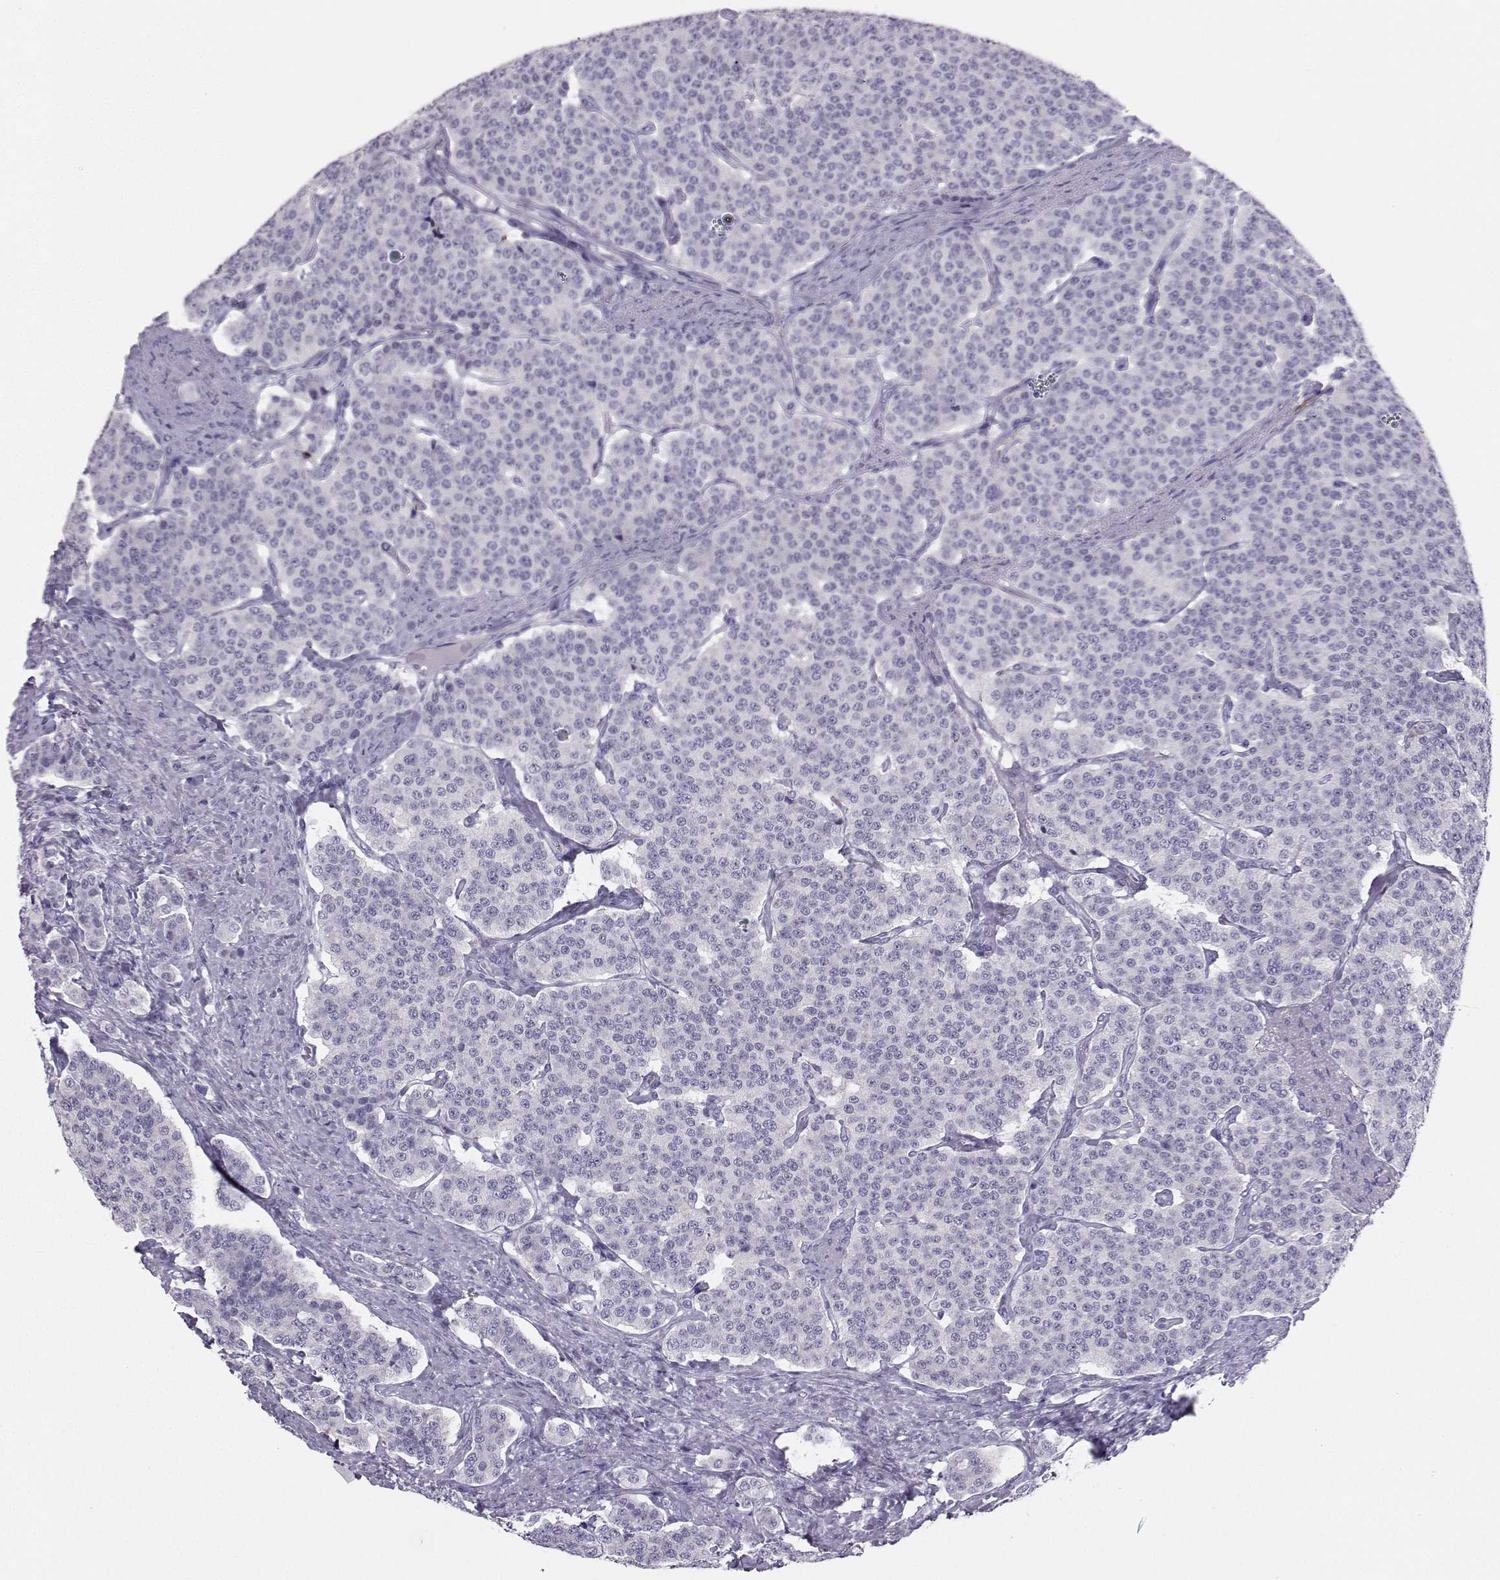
{"staining": {"intensity": "negative", "quantity": "none", "location": "none"}, "tissue": "carcinoid", "cell_type": "Tumor cells", "image_type": "cancer", "snomed": [{"axis": "morphology", "description": "Carcinoid, malignant, NOS"}, {"axis": "topography", "description": "Small intestine"}], "caption": "Immunohistochemistry (IHC) of human carcinoid demonstrates no positivity in tumor cells.", "gene": "IQCD", "patient": {"sex": "female", "age": 58}}